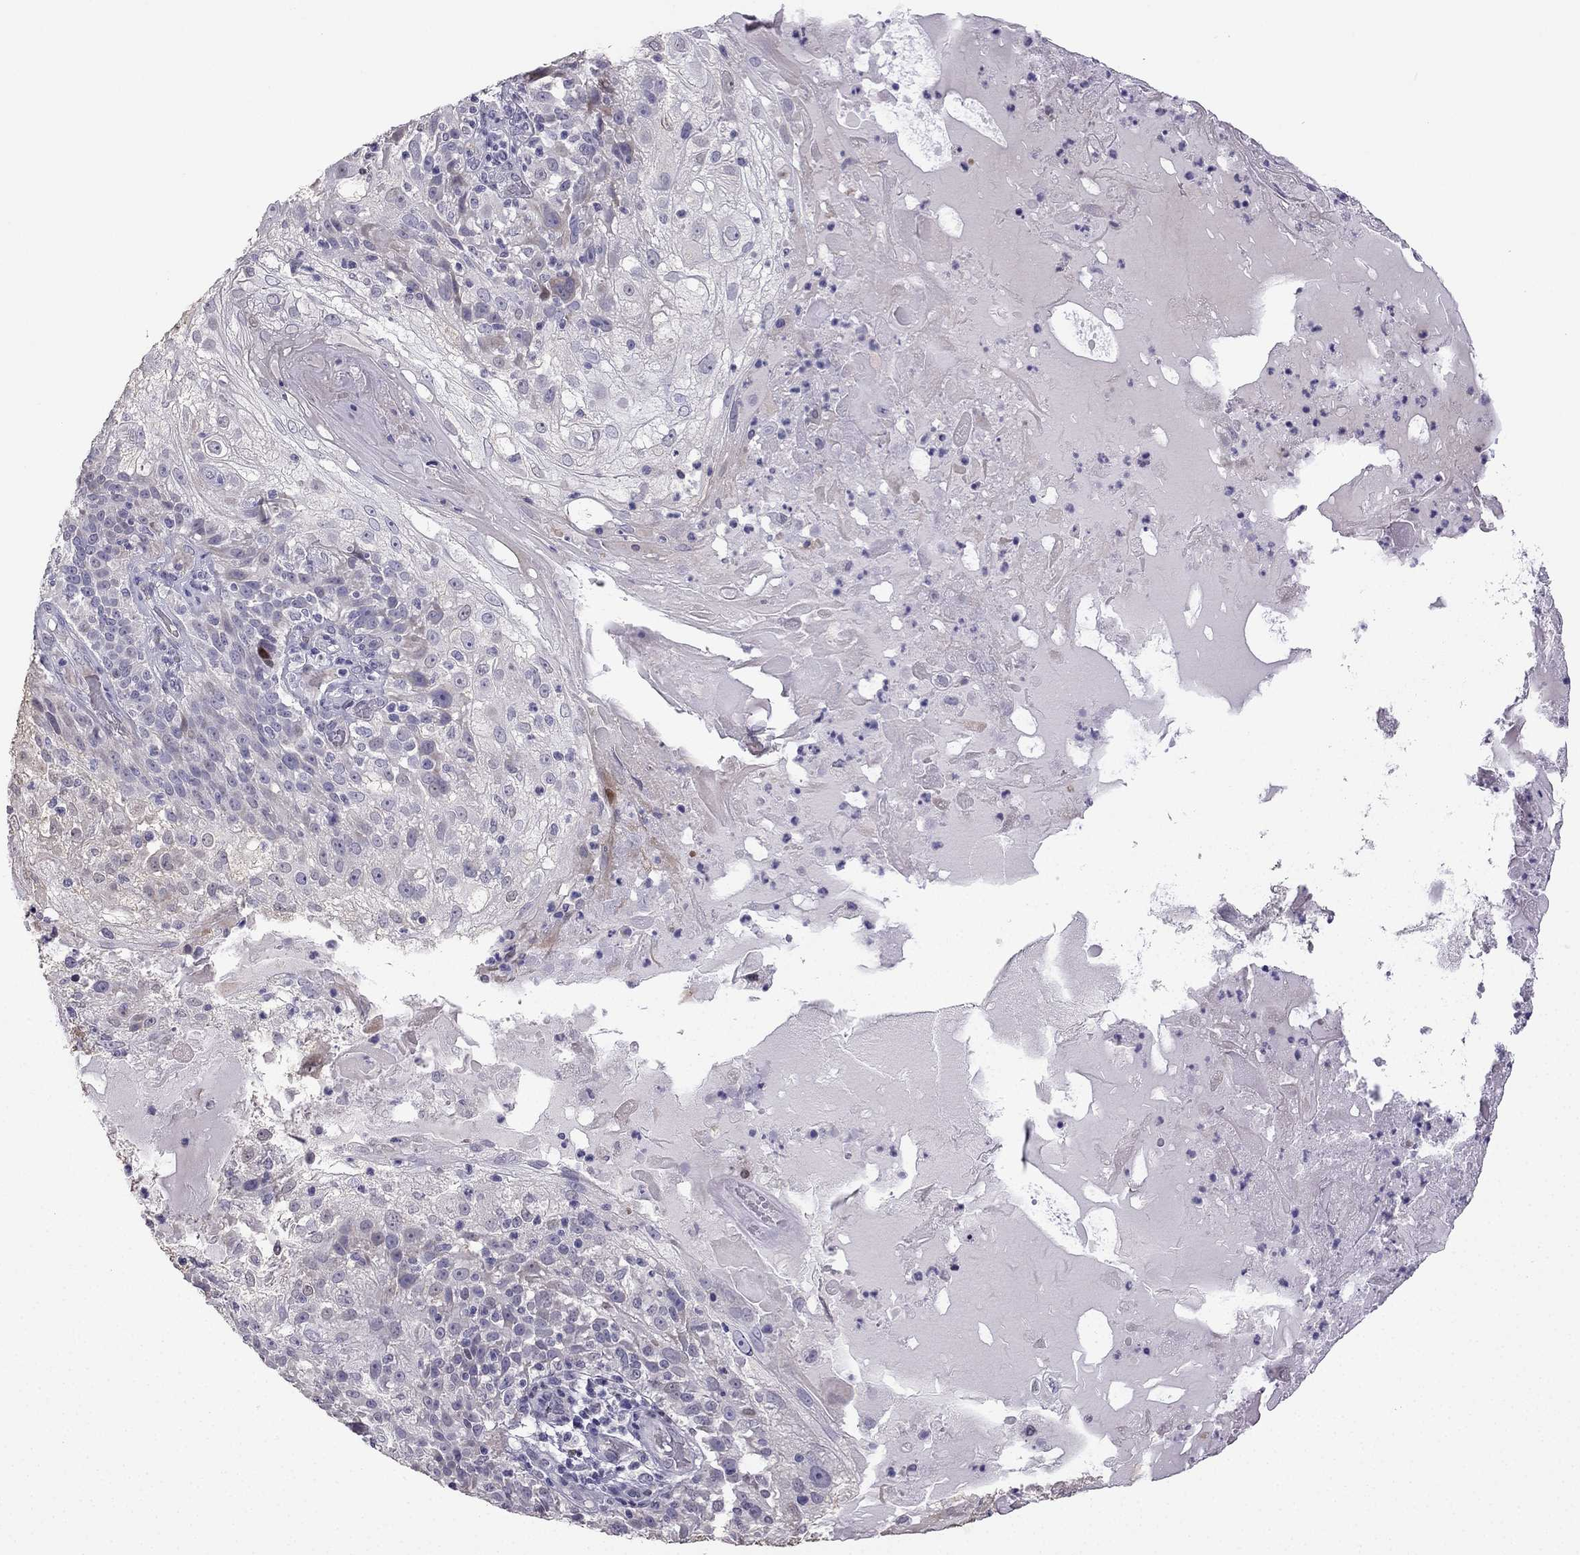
{"staining": {"intensity": "negative", "quantity": "none", "location": "none"}, "tissue": "skin cancer", "cell_type": "Tumor cells", "image_type": "cancer", "snomed": [{"axis": "morphology", "description": "Normal tissue, NOS"}, {"axis": "morphology", "description": "Squamous cell carcinoma, NOS"}, {"axis": "topography", "description": "Skin"}], "caption": "DAB (3,3'-diaminobenzidine) immunohistochemical staining of human skin cancer shows no significant expression in tumor cells.", "gene": "CFAP70", "patient": {"sex": "female", "age": 83}}